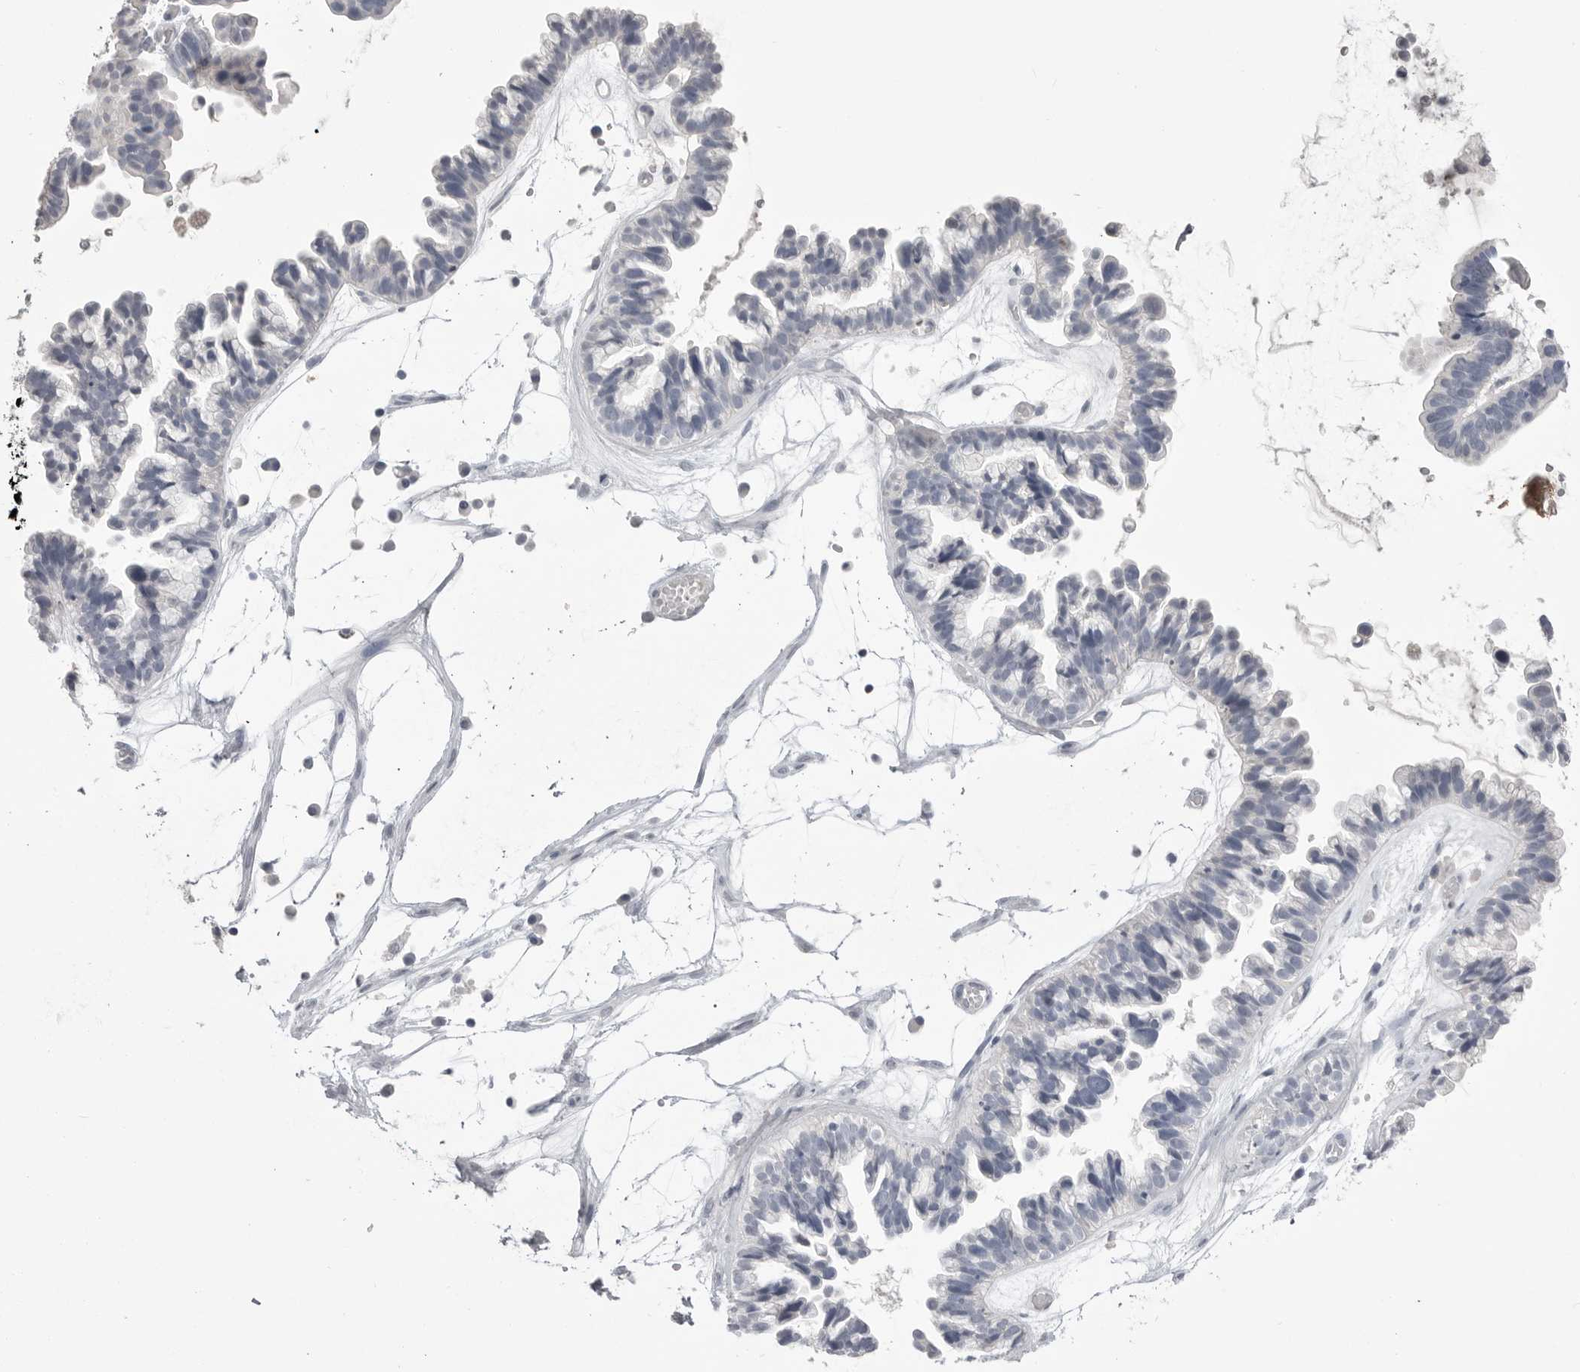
{"staining": {"intensity": "negative", "quantity": "none", "location": "none"}, "tissue": "ovarian cancer", "cell_type": "Tumor cells", "image_type": "cancer", "snomed": [{"axis": "morphology", "description": "Cystadenocarcinoma, serous, NOS"}, {"axis": "topography", "description": "Ovary"}], "caption": "A high-resolution image shows IHC staining of ovarian serous cystadenocarcinoma, which exhibits no significant expression in tumor cells.", "gene": "CPB1", "patient": {"sex": "female", "age": 56}}